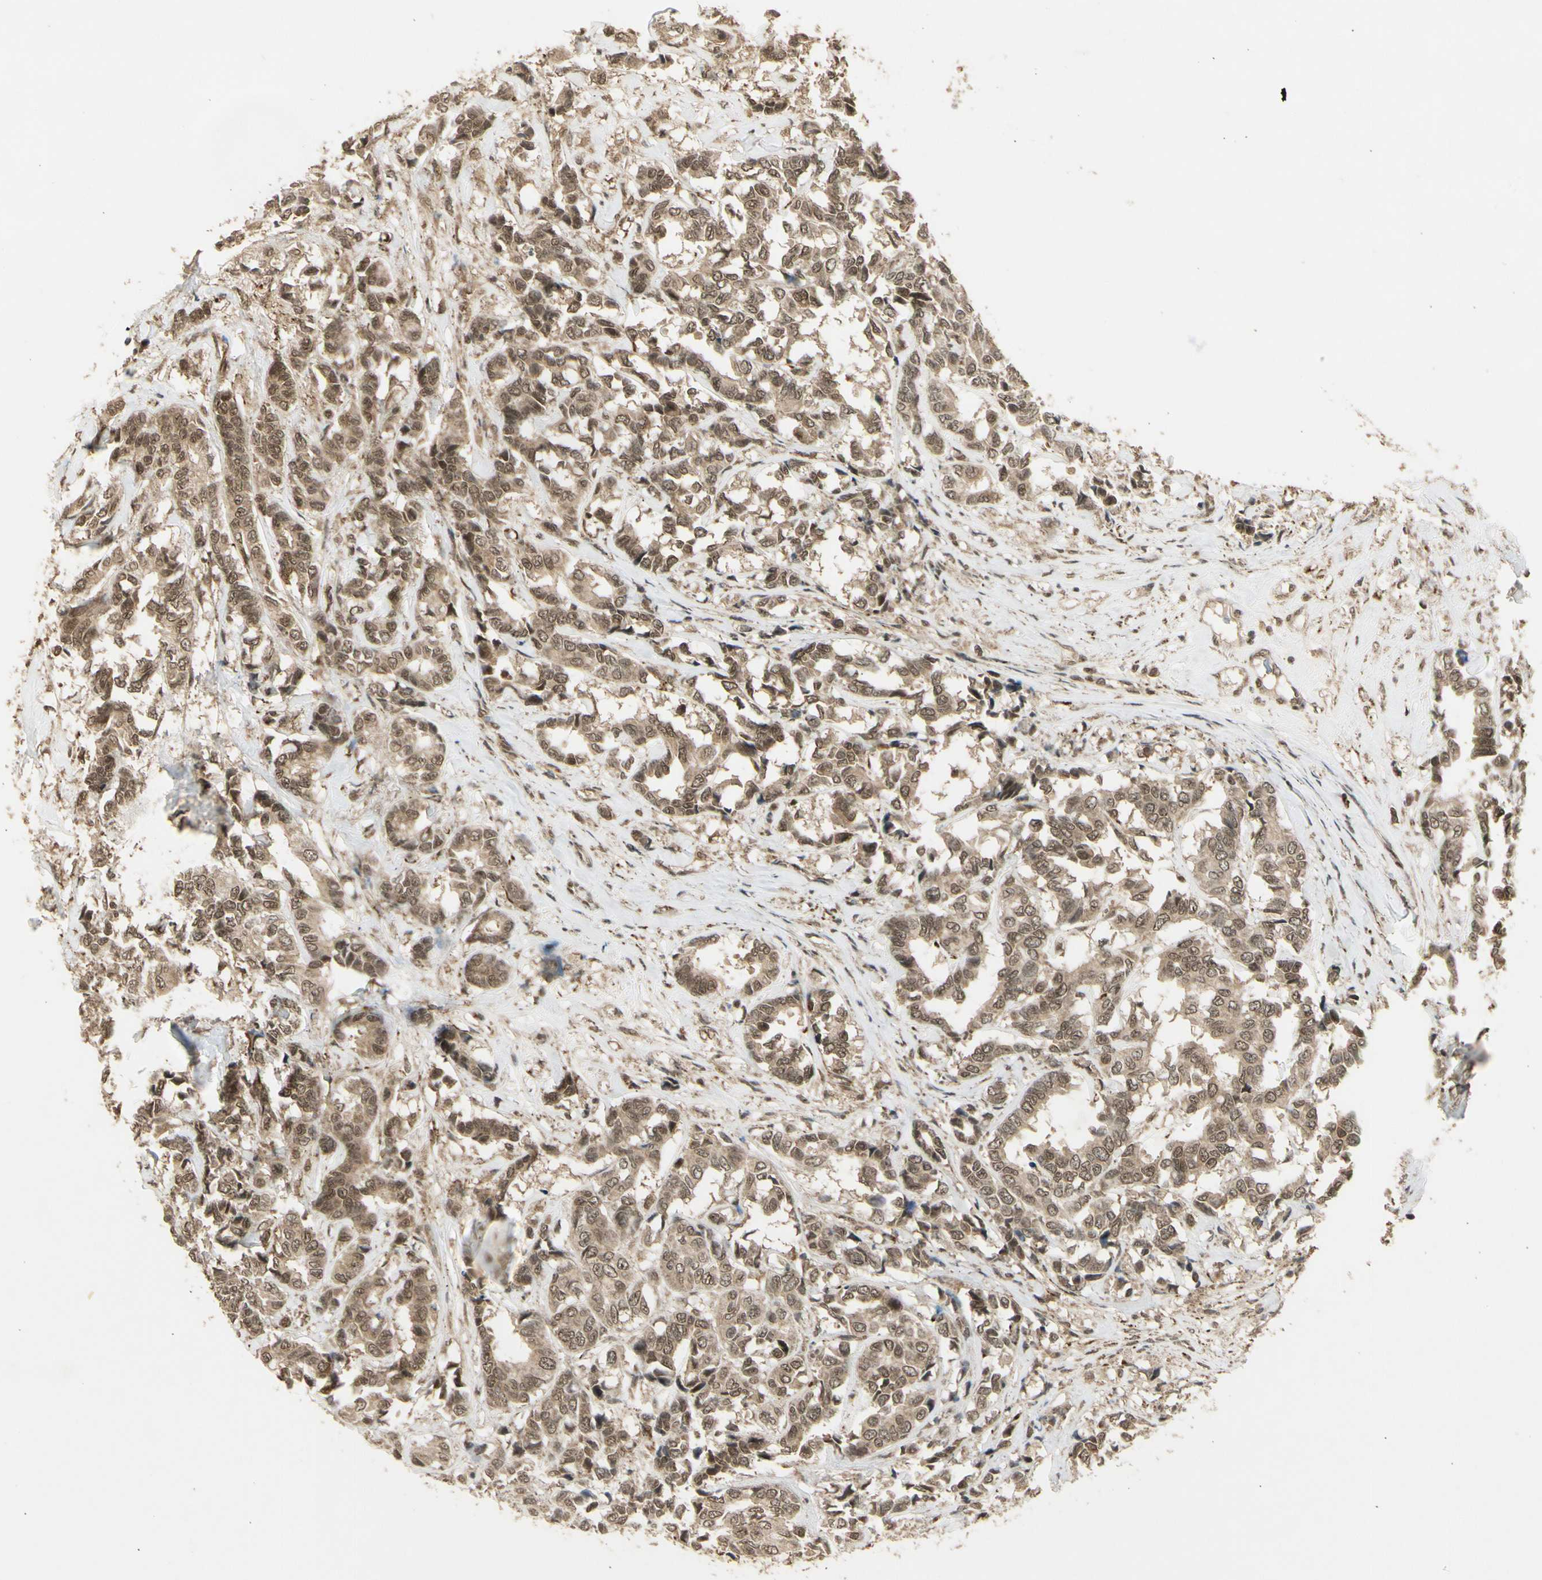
{"staining": {"intensity": "weak", "quantity": ">75%", "location": "cytoplasmic/membranous,nuclear"}, "tissue": "breast cancer", "cell_type": "Tumor cells", "image_type": "cancer", "snomed": [{"axis": "morphology", "description": "Duct carcinoma"}, {"axis": "topography", "description": "Breast"}], "caption": "Protein analysis of breast infiltrating ductal carcinoma tissue demonstrates weak cytoplasmic/membranous and nuclear positivity in about >75% of tumor cells.", "gene": "ZNF135", "patient": {"sex": "female", "age": 87}}